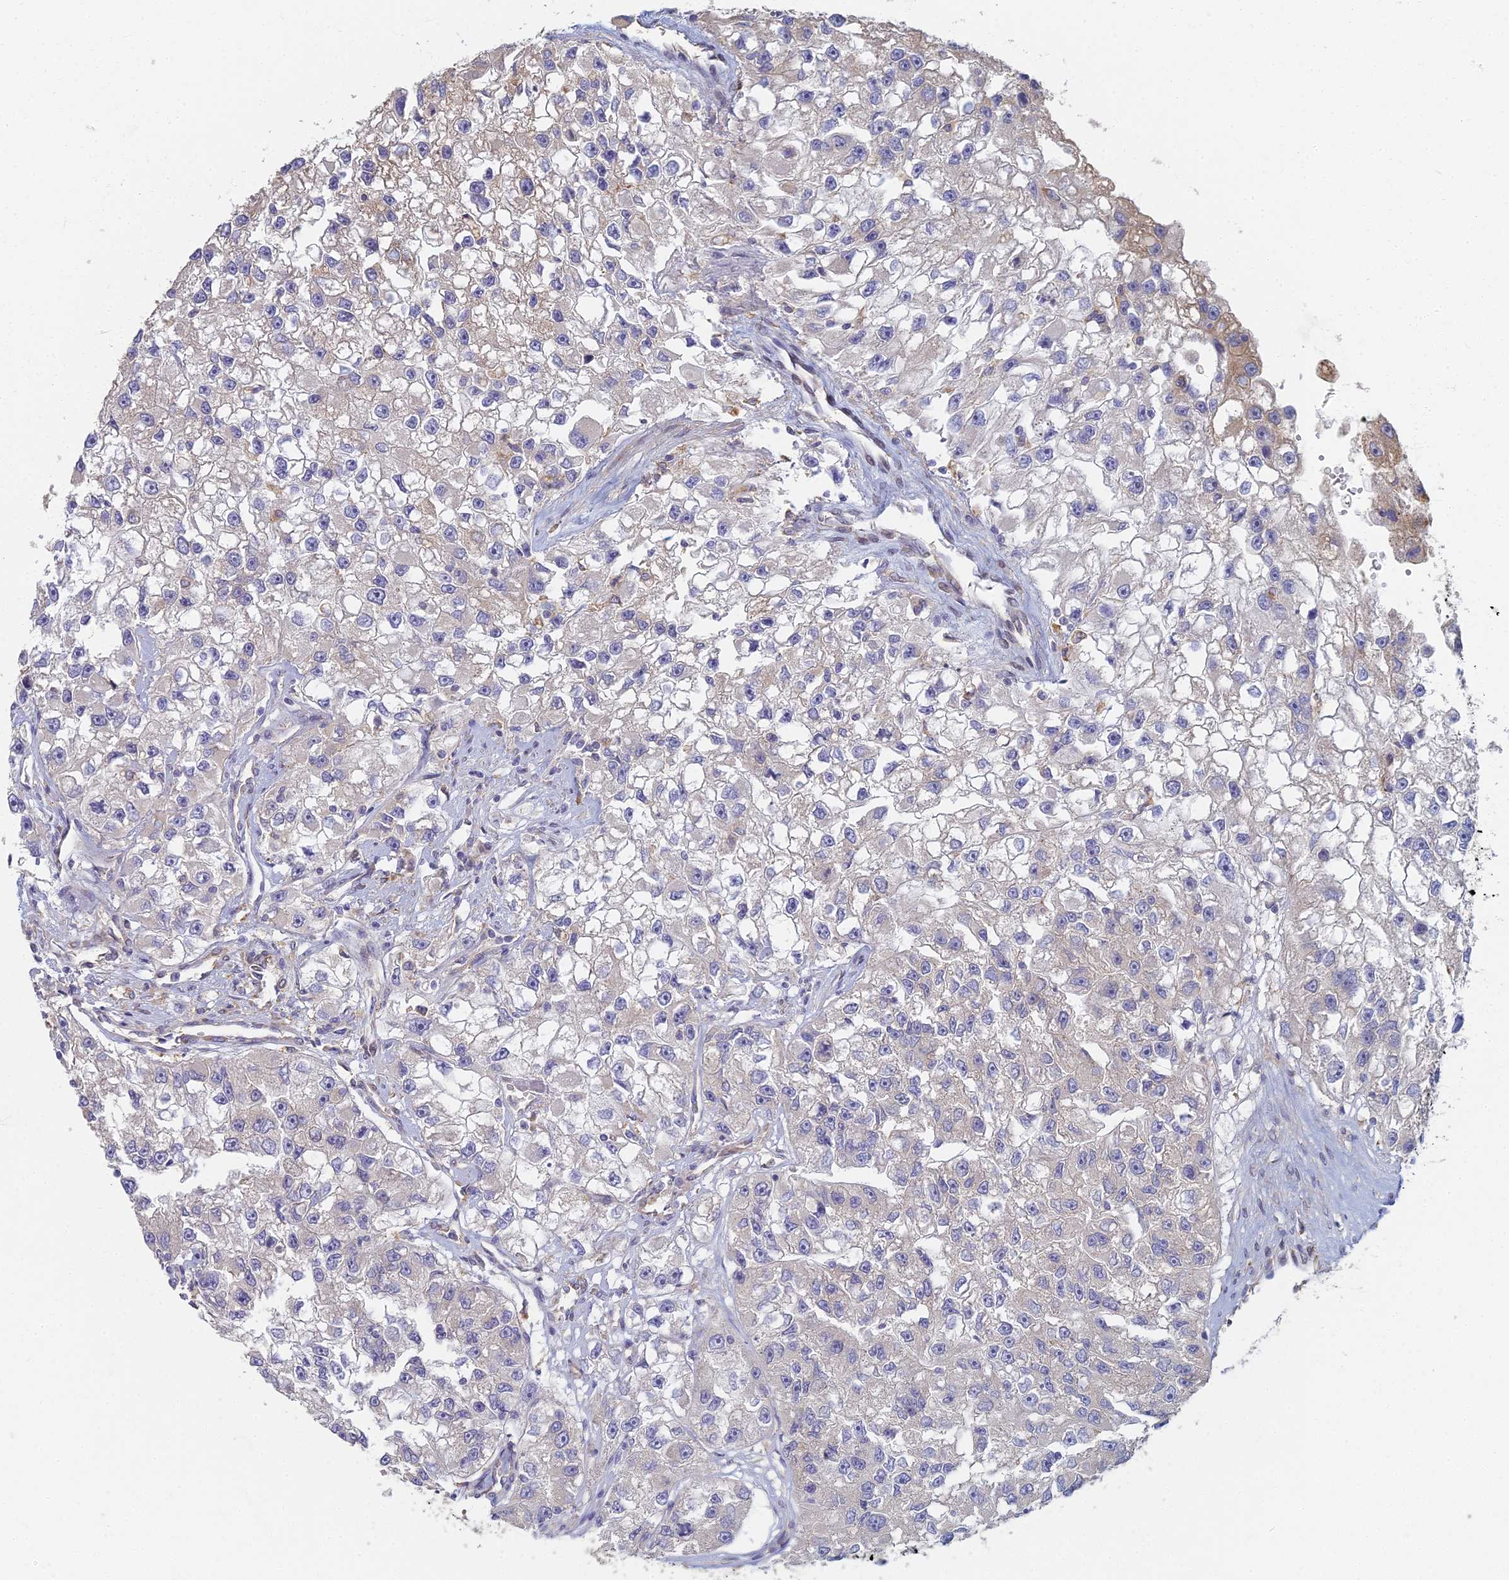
{"staining": {"intensity": "negative", "quantity": "none", "location": "none"}, "tissue": "renal cancer", "cell_type": "Tumor cells", "image_type": "cancer", "snomed": [{"axis": "morphology", "description": "Adenocarcinoma, NOS"}, {"axis": "topography", "description": "Kidney"}], "caption": "Immunohistochemical staining of renal cancer shows no significant expression in tumor cells. (Stains: DAB (3,3'-diaminobenzidine) IHC with hematoxylin counter stain, Microscopy: brightfield microscopy at high magnification).", "gene": "RBSN", "patient": {"sex": "male", "age": 63}}